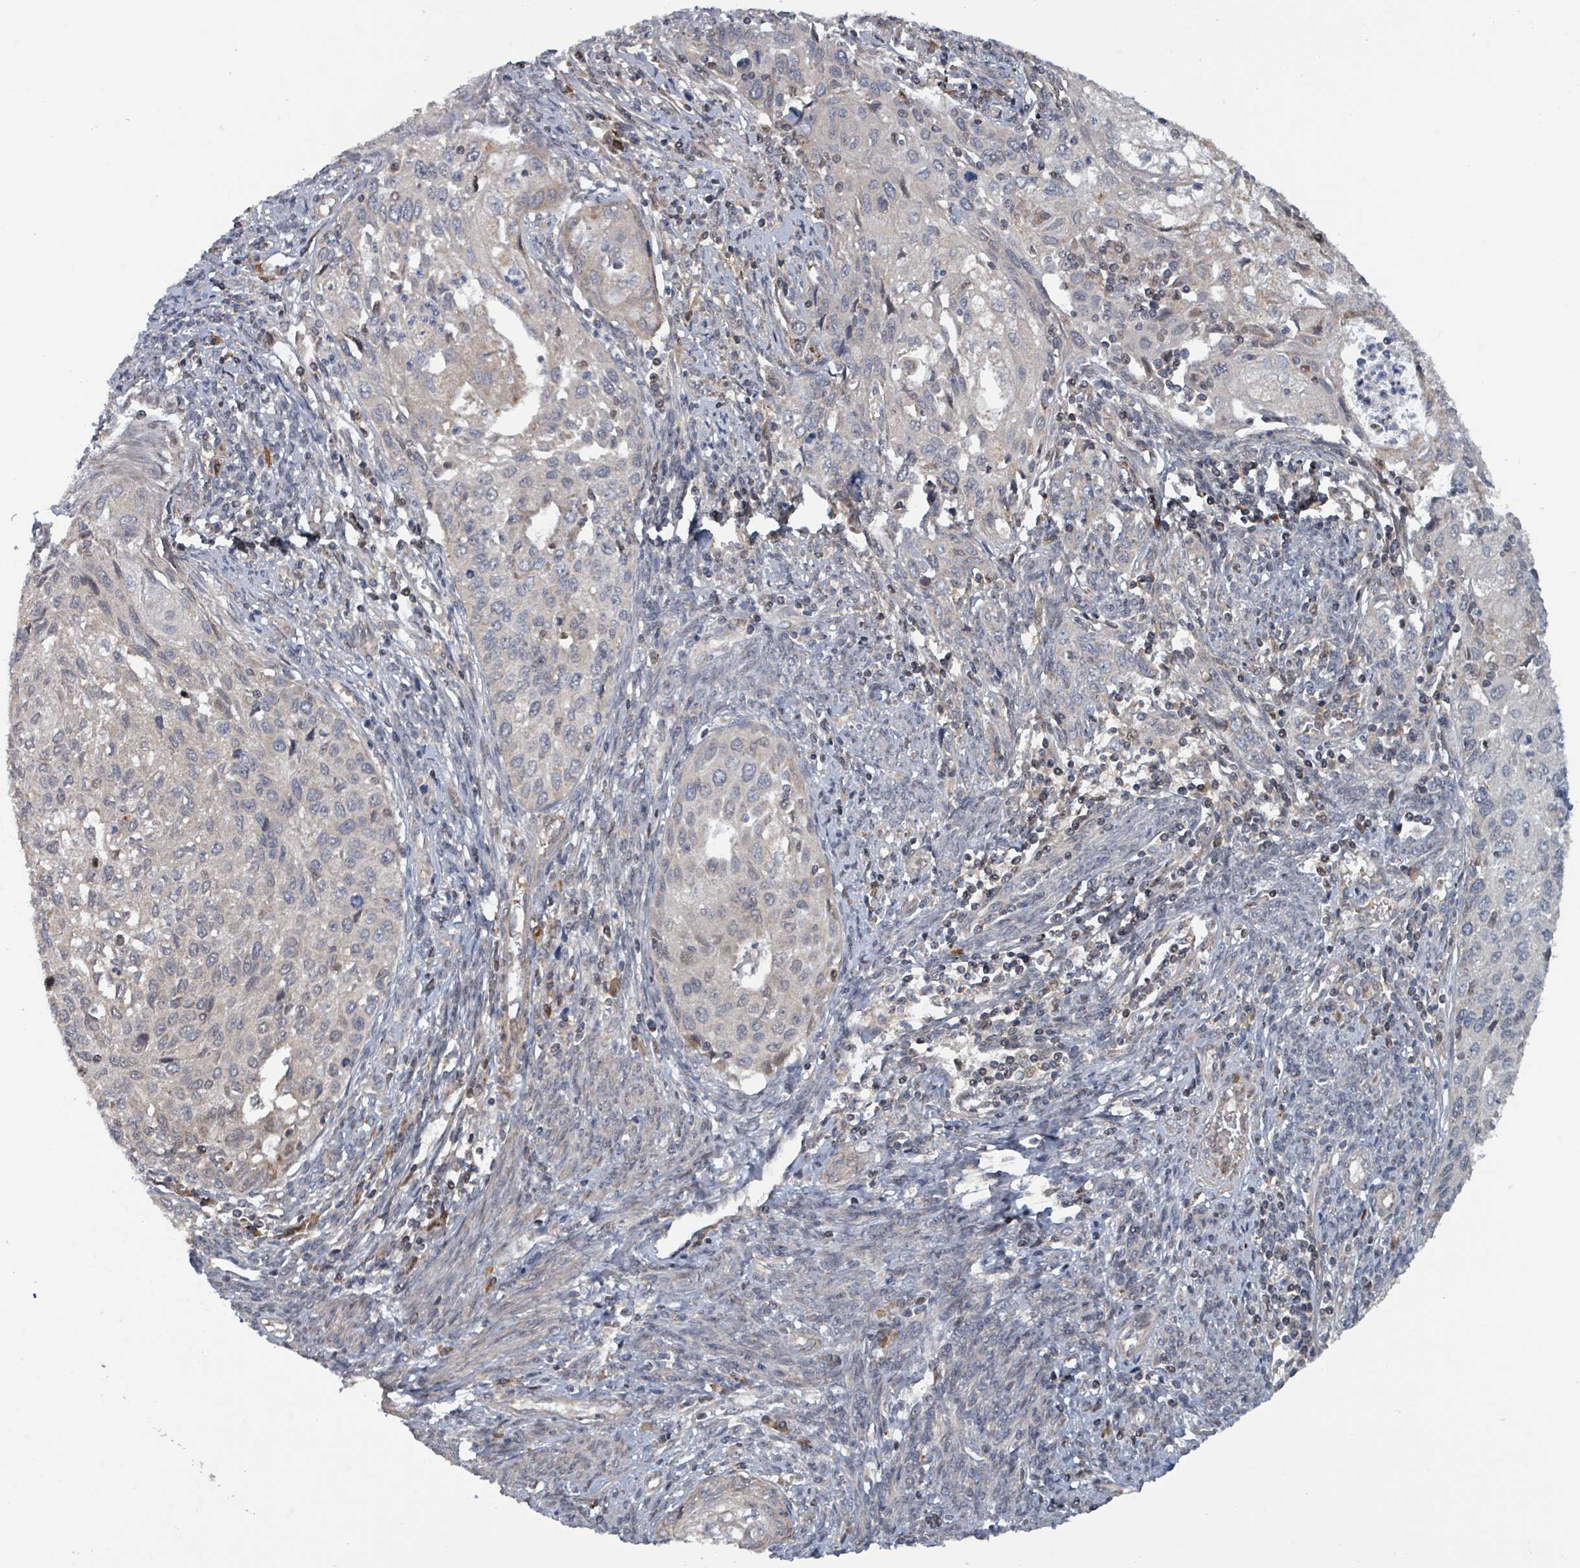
{"staining": {"intensity": "negative", "quantity": "none", "location": "none"}, "tissue": "cervical cancer", "cell_type": "Tumor cells", "image_type": "cancer", "snomed": [{"axis": "morphology", "description": "Squamous cell carcinoma, NOS"}, {"axis": "topography", "description": "Cervix"}], "caption": "IHC image of neoplastic tissue: human cervical squamous cell carcinoma stained with DAB shows no significant protein positivity in tumor cells.", "gene": "HIVEP1", "patient": {"sex": "female", "age": 67}}